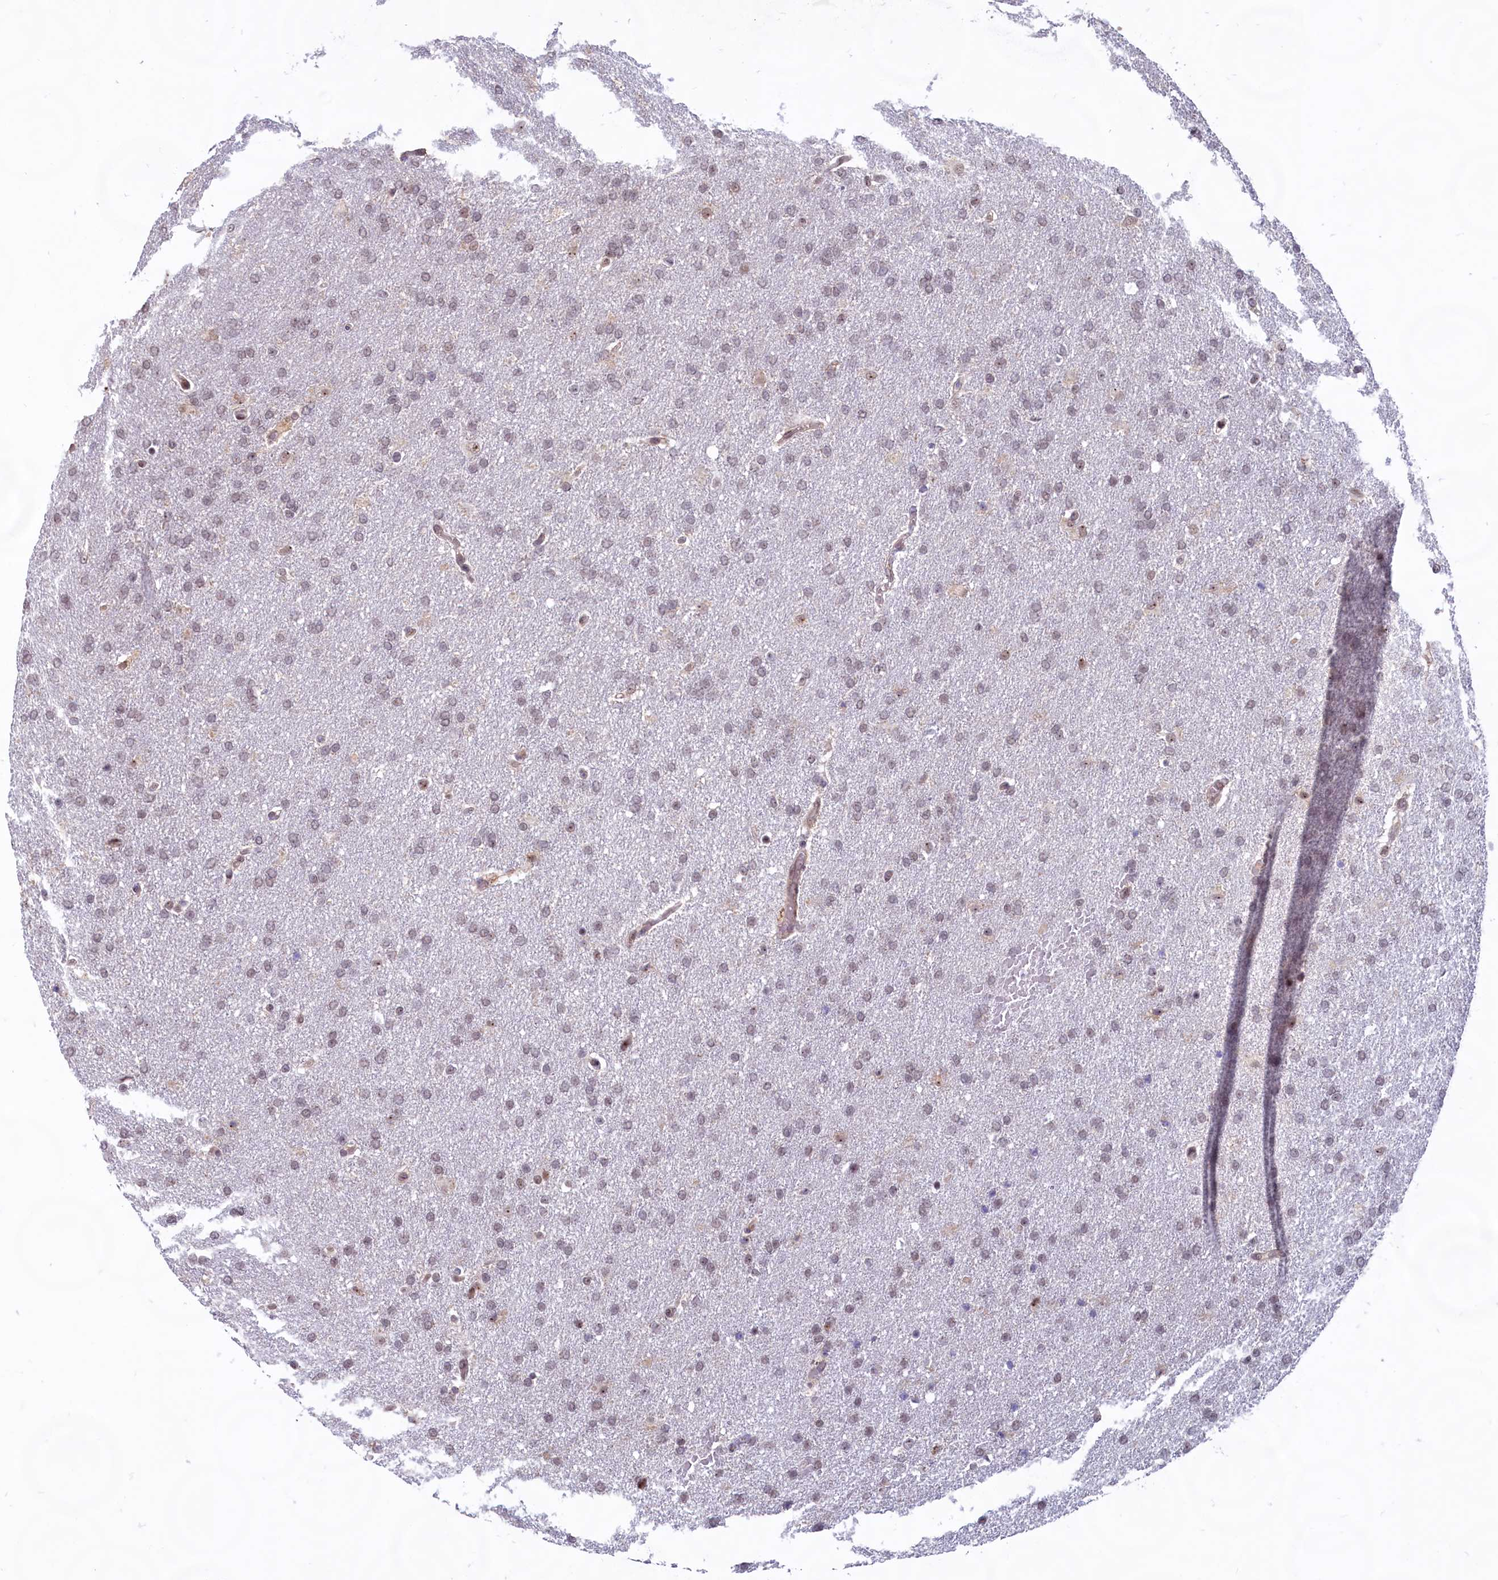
{"staining": {"intensity": "weak", "quantity": "<25%", "location": "nuclear"}, "tissue": "glioma", "cell_type": "Tumor cells", "image_type": "cancer", "snomed": [{"axis": "morphology", "description": "Glioma, malignant, High grade"}, {"axis": "topography", "description": "Brain"}], "caption": "Immunohistochemistry histopathology image of human glioma stained for a protein (brown), which demonstrates no expression in tumor cells.", "gene": "C1D", "patient": {"sex": "male", "age": 72}}